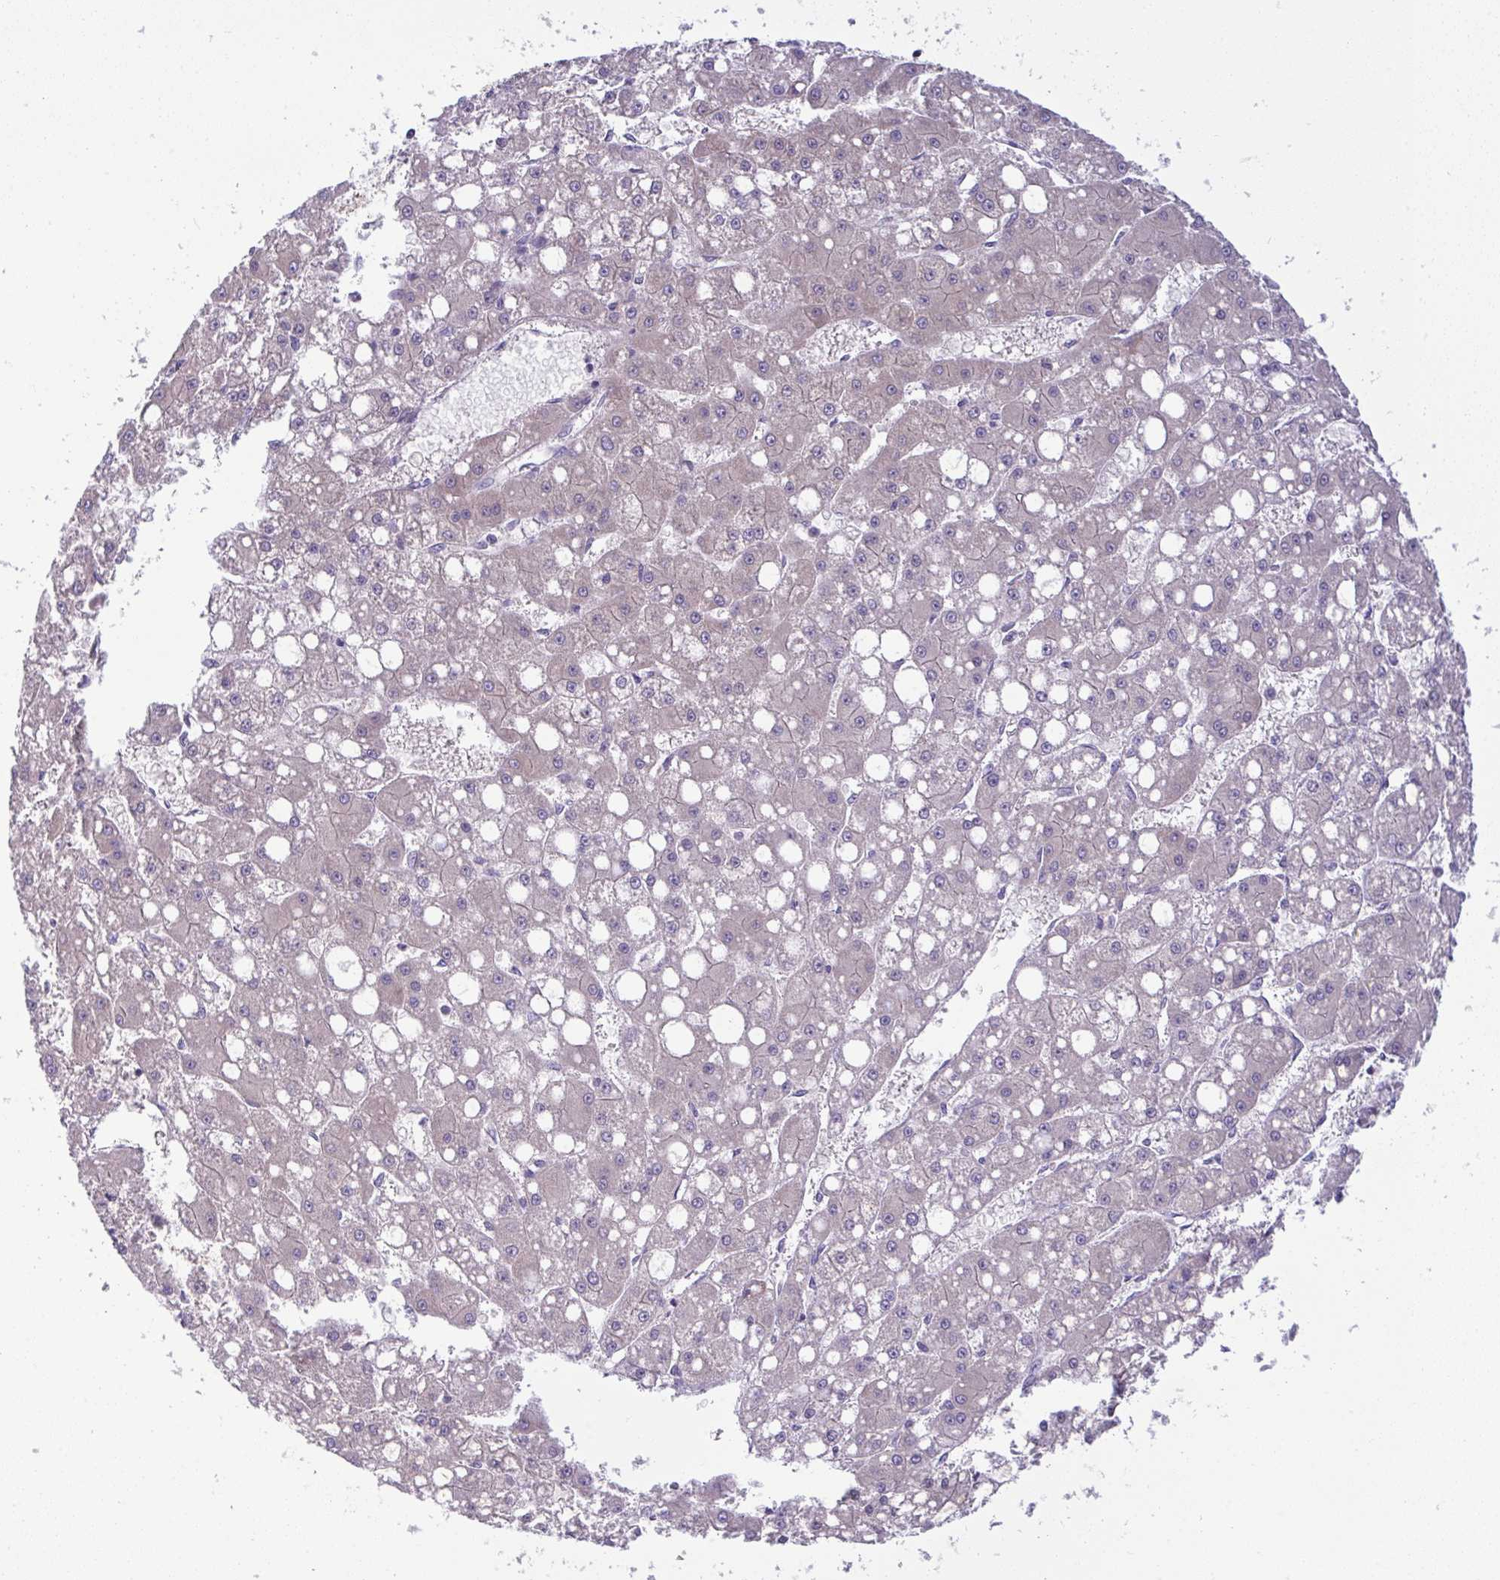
{"staining": {"intensity": "negative", "quantity": "none", "location": "none"}, "tissue": "liver cancer", "cell_type": "Tumor cells", "image_type": "cancer", "snomed": [{"axis": "morphology", "description": "Carcinoma, Hepatocellular, NOS"}, {"axis": "topography", "description": "Liver"}], "caption": "Protein analysis of hepatocellular carcinoma (liver) reveals no significant positivity in tumor cells.", "gene": "PLA2G12B", "patient": {"sex": "male", "age": 67}}